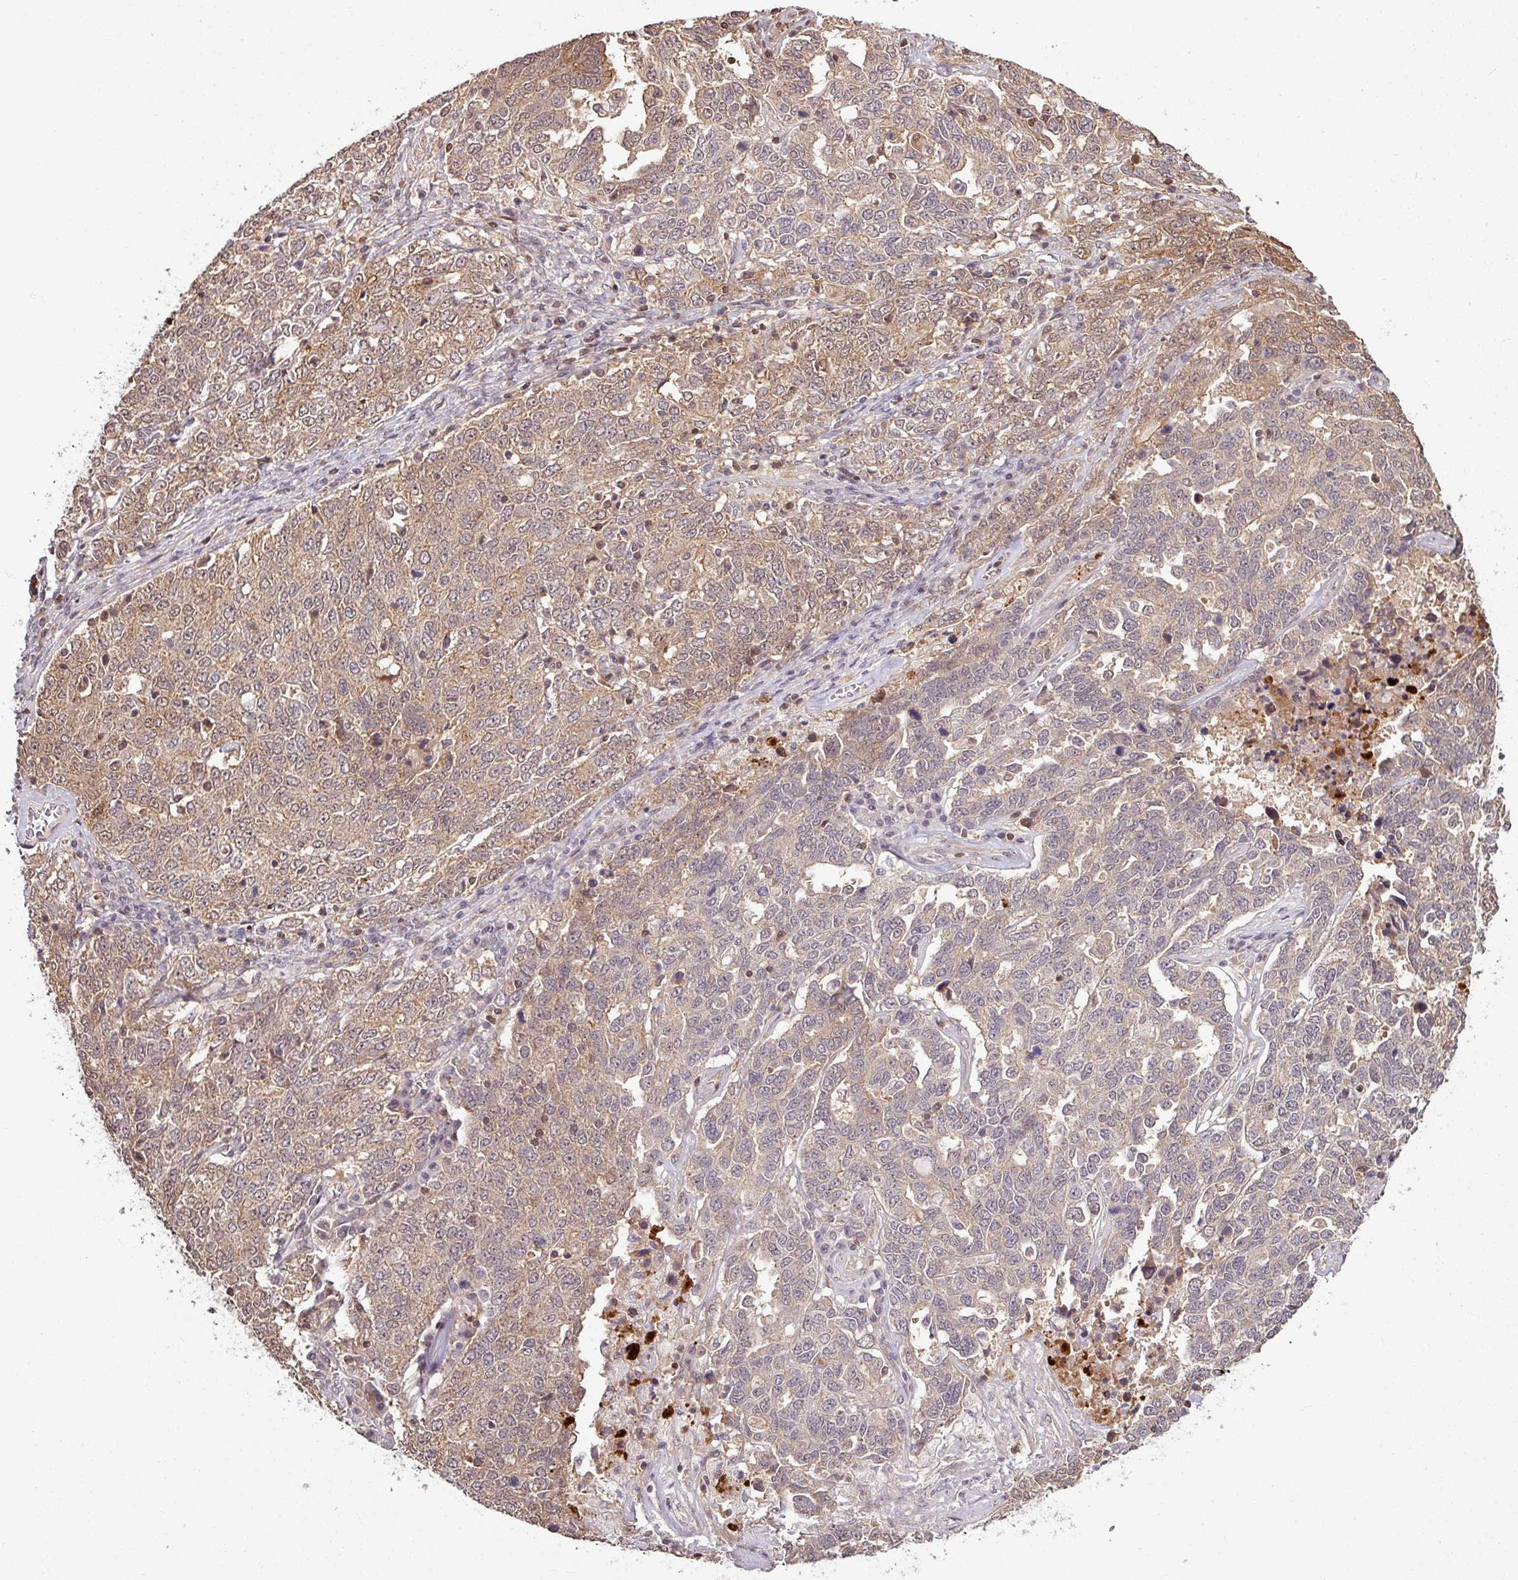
{"staining": {"intensity": "weak", "quantity": "25%-75%", "location": "cytoplasmic/membranous"}, "tissue": "ovarian cancer", "cell_type": "Tumor cells", "image_type": "cancer", "snomed": [{"axis": "morphology", "description": "Carcinoma, endometroid"}, {"axis": "topography", "description": "Ovary"}], "caption": "Immunohistochemical staining of human ovarian cancer reveals low levels of weak cytoplasmic/membranous positivity in about 25%-75% of tumor cells.", "gene": "TUSC3", "patient": {"sex": "female", "age": 62}}